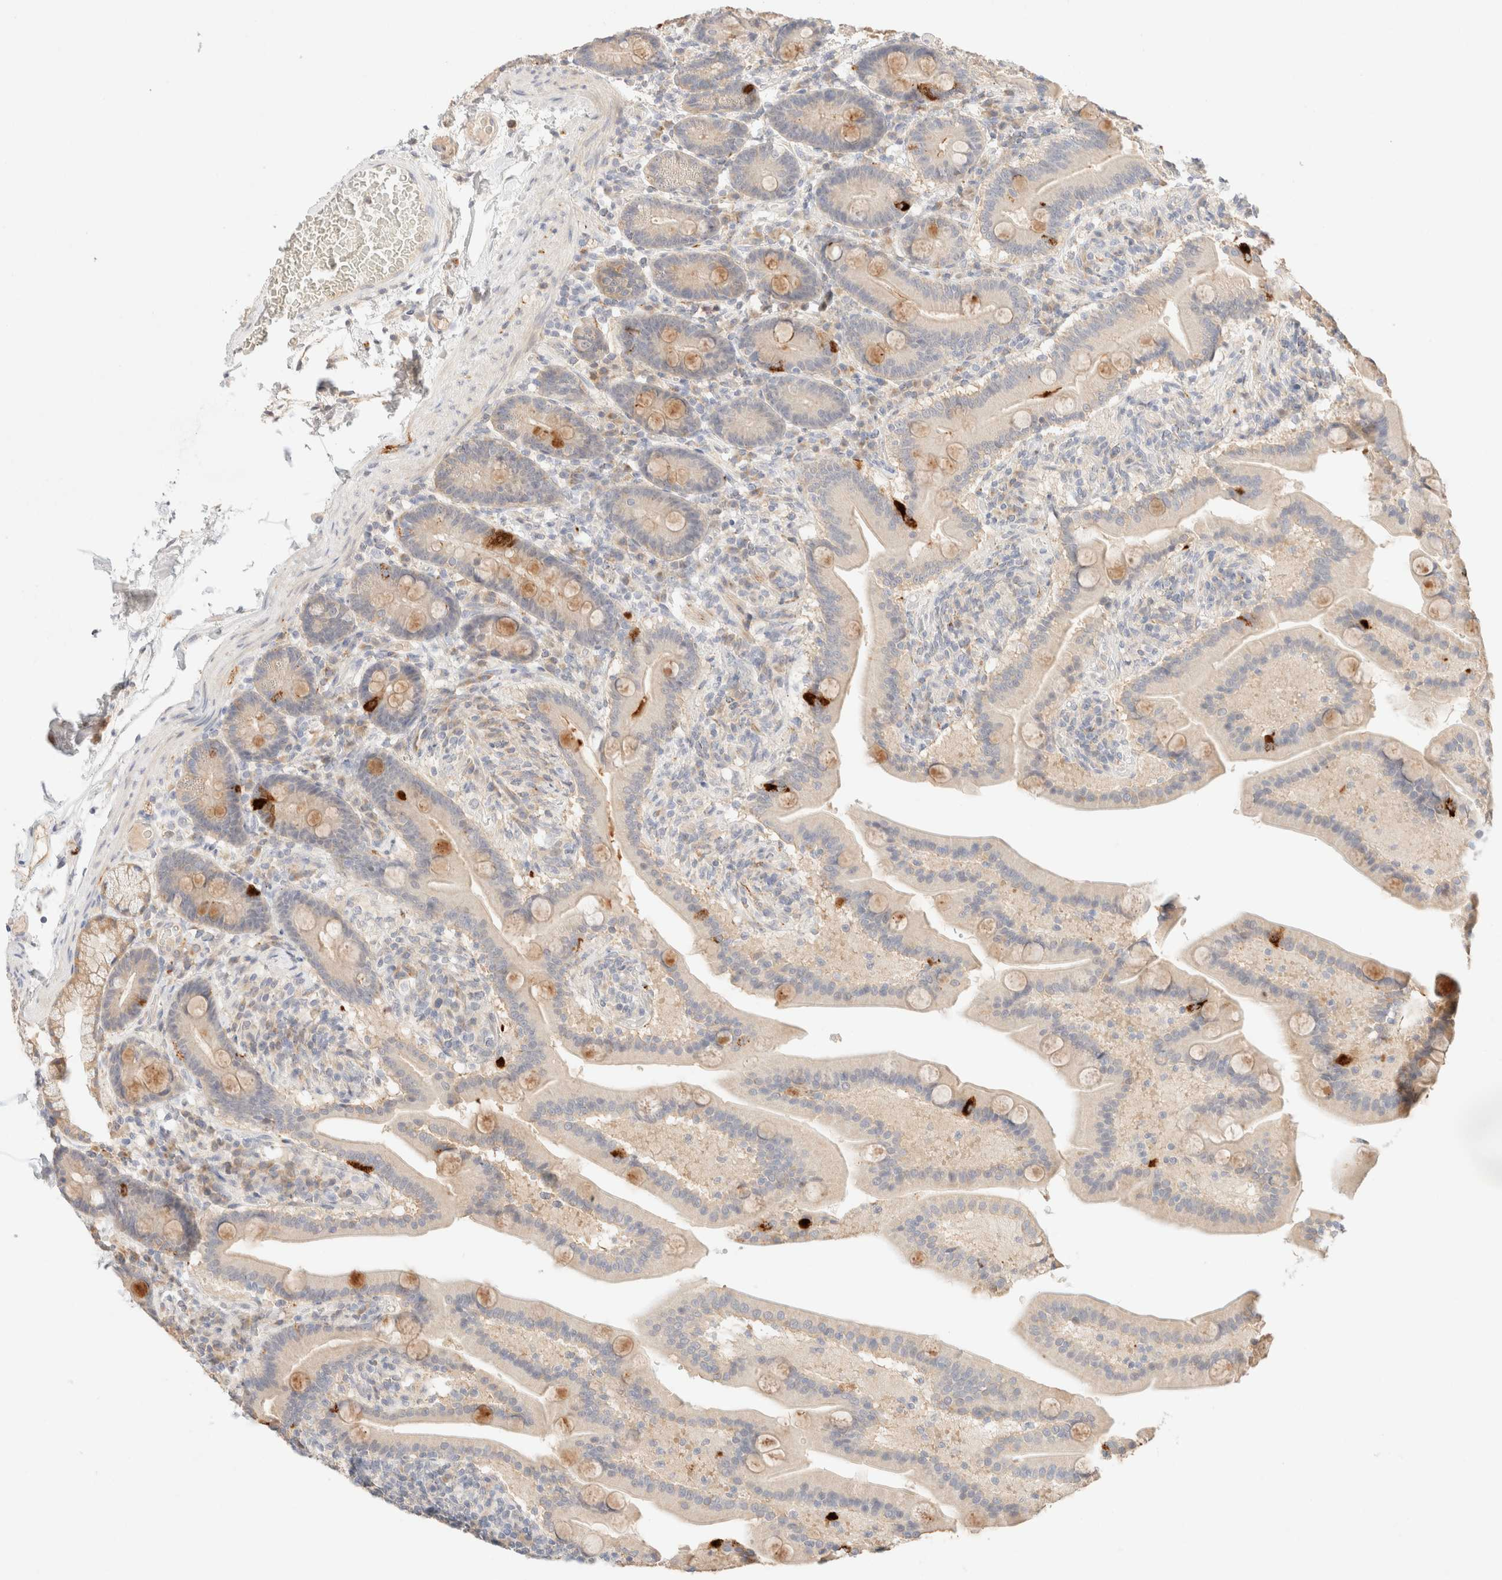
{"staining": {"intensity": "strong", "quantity": "<25%", "location": "cytoplasmic/membranous"}, "tissue": "duodenum", "cell_type": "Glandular cells", "image_type": "normal", "snomed": [{"axis": "morphology", "description": "Normal tissue, NOS"}, {"axis": "topography", "description": "Duodenum"}], "caption": "Immunohistochemistry (IHC) photomicrograph of unremarkable duodenum: duodenum stained using immunohistochemistry displays medium levels of strong protein expression localized specifically in the cytoplasmic/membranous of glandular cells, appearing as a cytoplasmic/membranous brown color.", "gene": "SNTB1", "patient": {"sex": "male", "age": 54}}